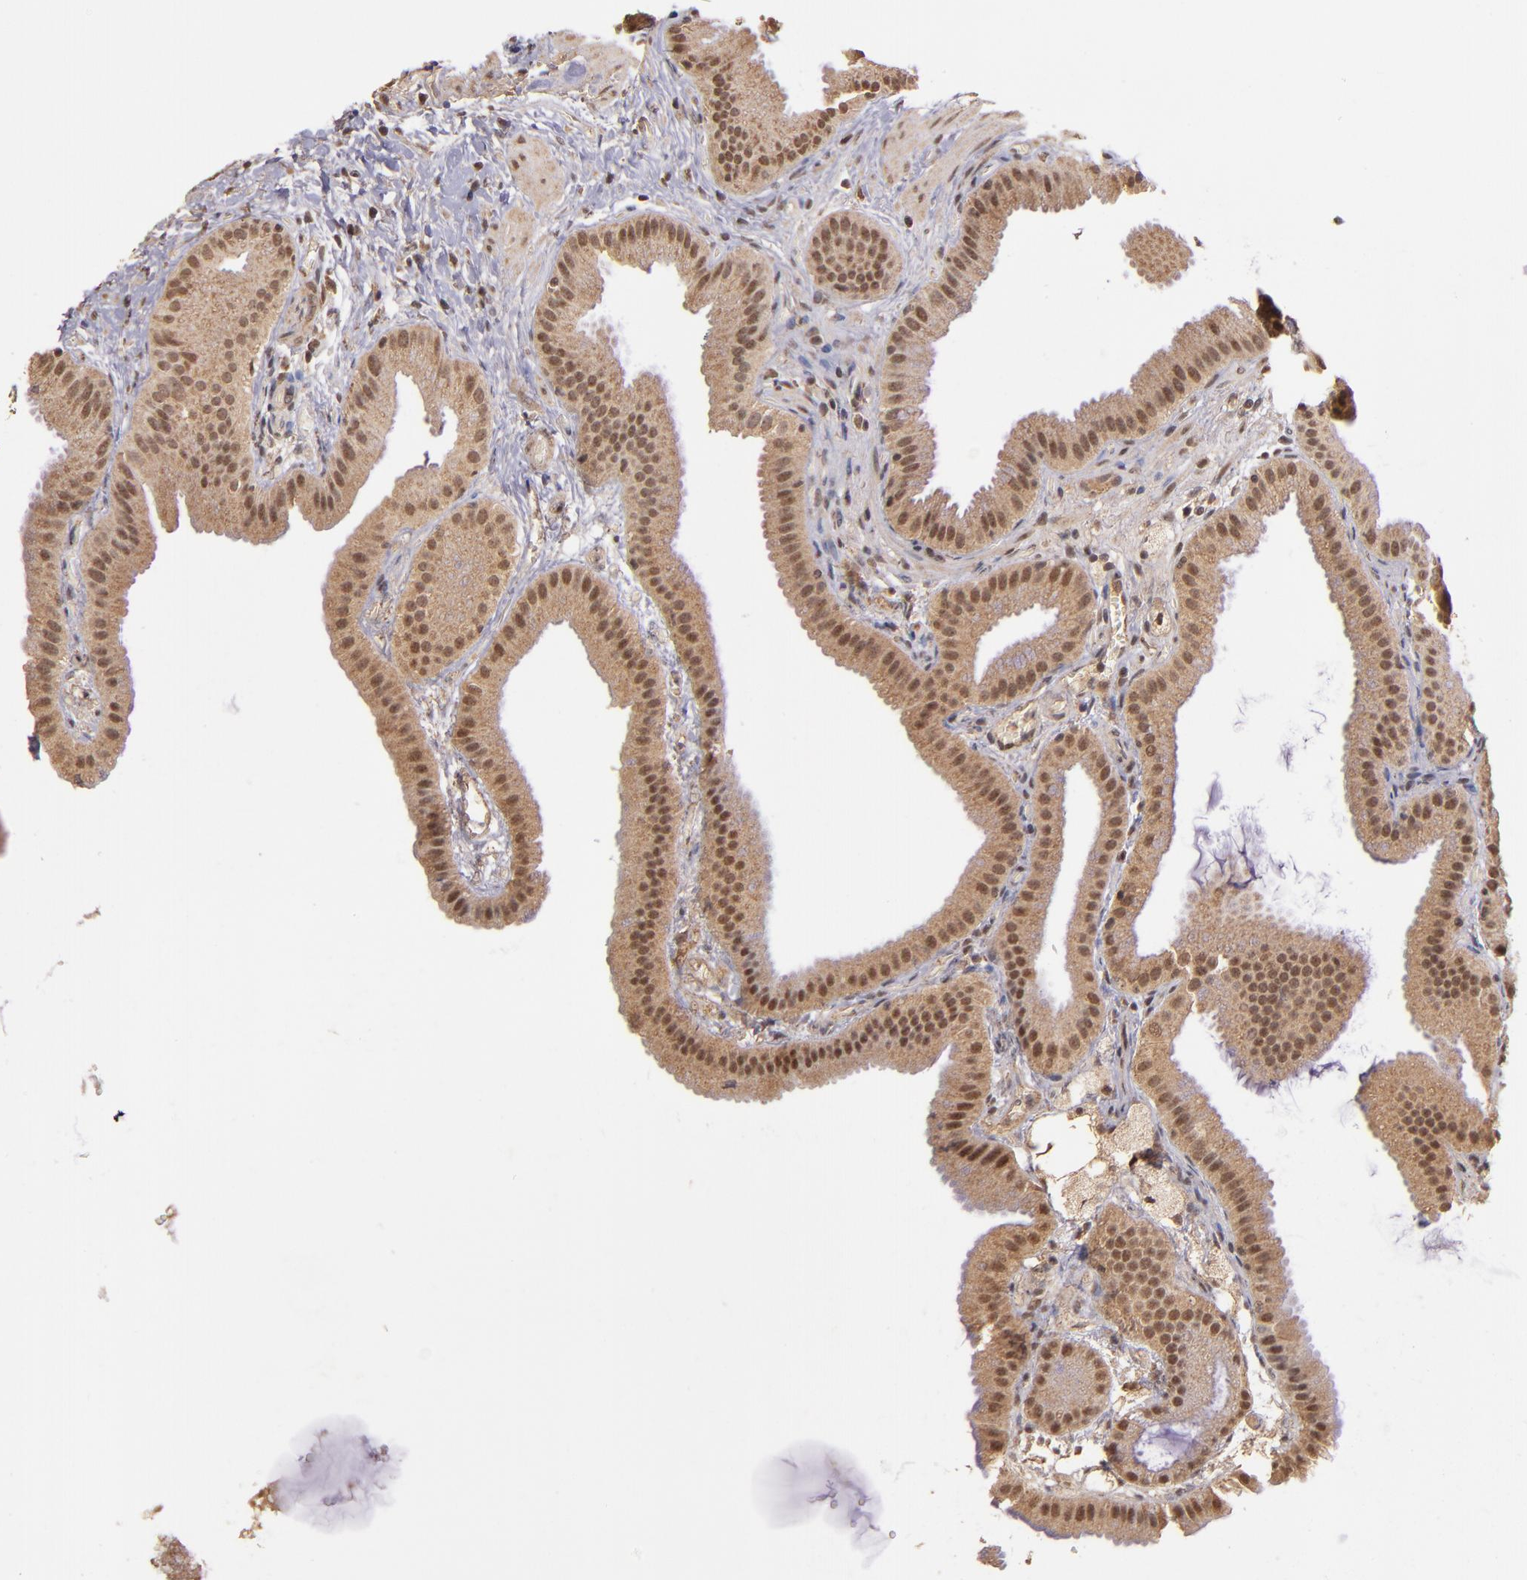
{"staining": {"intensity": "moderate", "quantity": ">75%", "location": "cytoplasmic/membranous,nuclear"}, "tissue": "gallbladder", "cell_type": "Glandular cells", "image_type": "normal", "snomed": [{"axis": "morphology", "description": "Normal tissue, NOS"}, {"axis": "topography", "description": "Gallbladder"}], "caption": "Glandular cells exhibit medium levels of moderate cytoplasmic/membranous,nuclear positivity in approximately >75% of cells in unremarkable human gallbladder. The staining was performed using DAB to visualize the protein expression in brown, while the nuclei were stained in blue with hematoxylin (Magnification: 20x).", "gene": "RIOK3", "patient": {"sex": "female", "age": 63}}